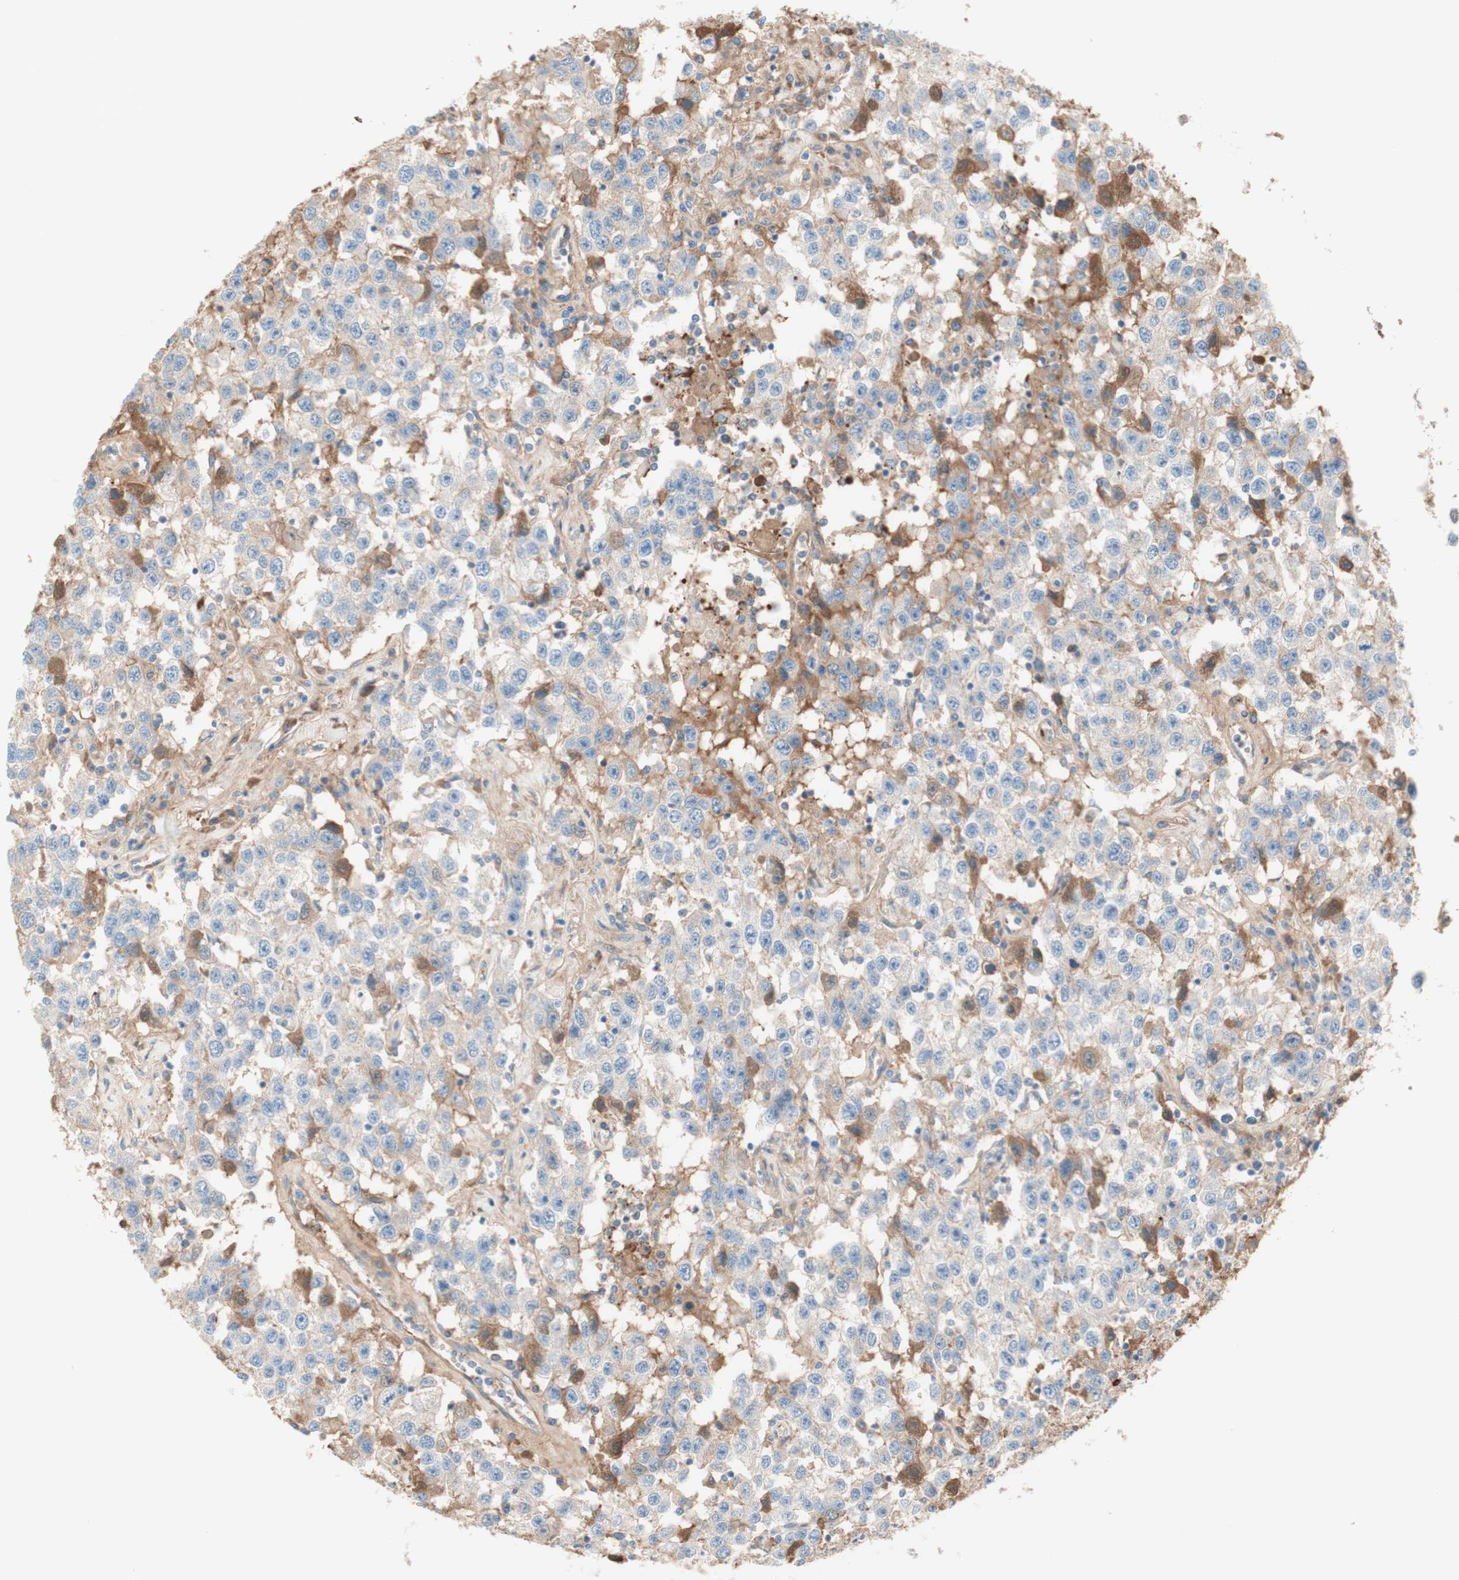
{"staining": {"intensity": "moderate", "quantity": "<25%", "location": "cytoplasmic/membranous"}, "tissue": "testis cancer", "cell_type": "Tumor cells", "image_type": "cancer", "snomed": [{"axis": "morphology", "description": "Seminoma, NOS"}, {"axis": "topography", "description": "Testis"}], "caption": "This micrograph reveals immunohistochemistry staining of human testis cancer, with low moderate cytoplasmic/membranous expression in approximately <25% of tumor cells.", "gene": "KNG1", "patient": {"sex": "male", "age": 41}}